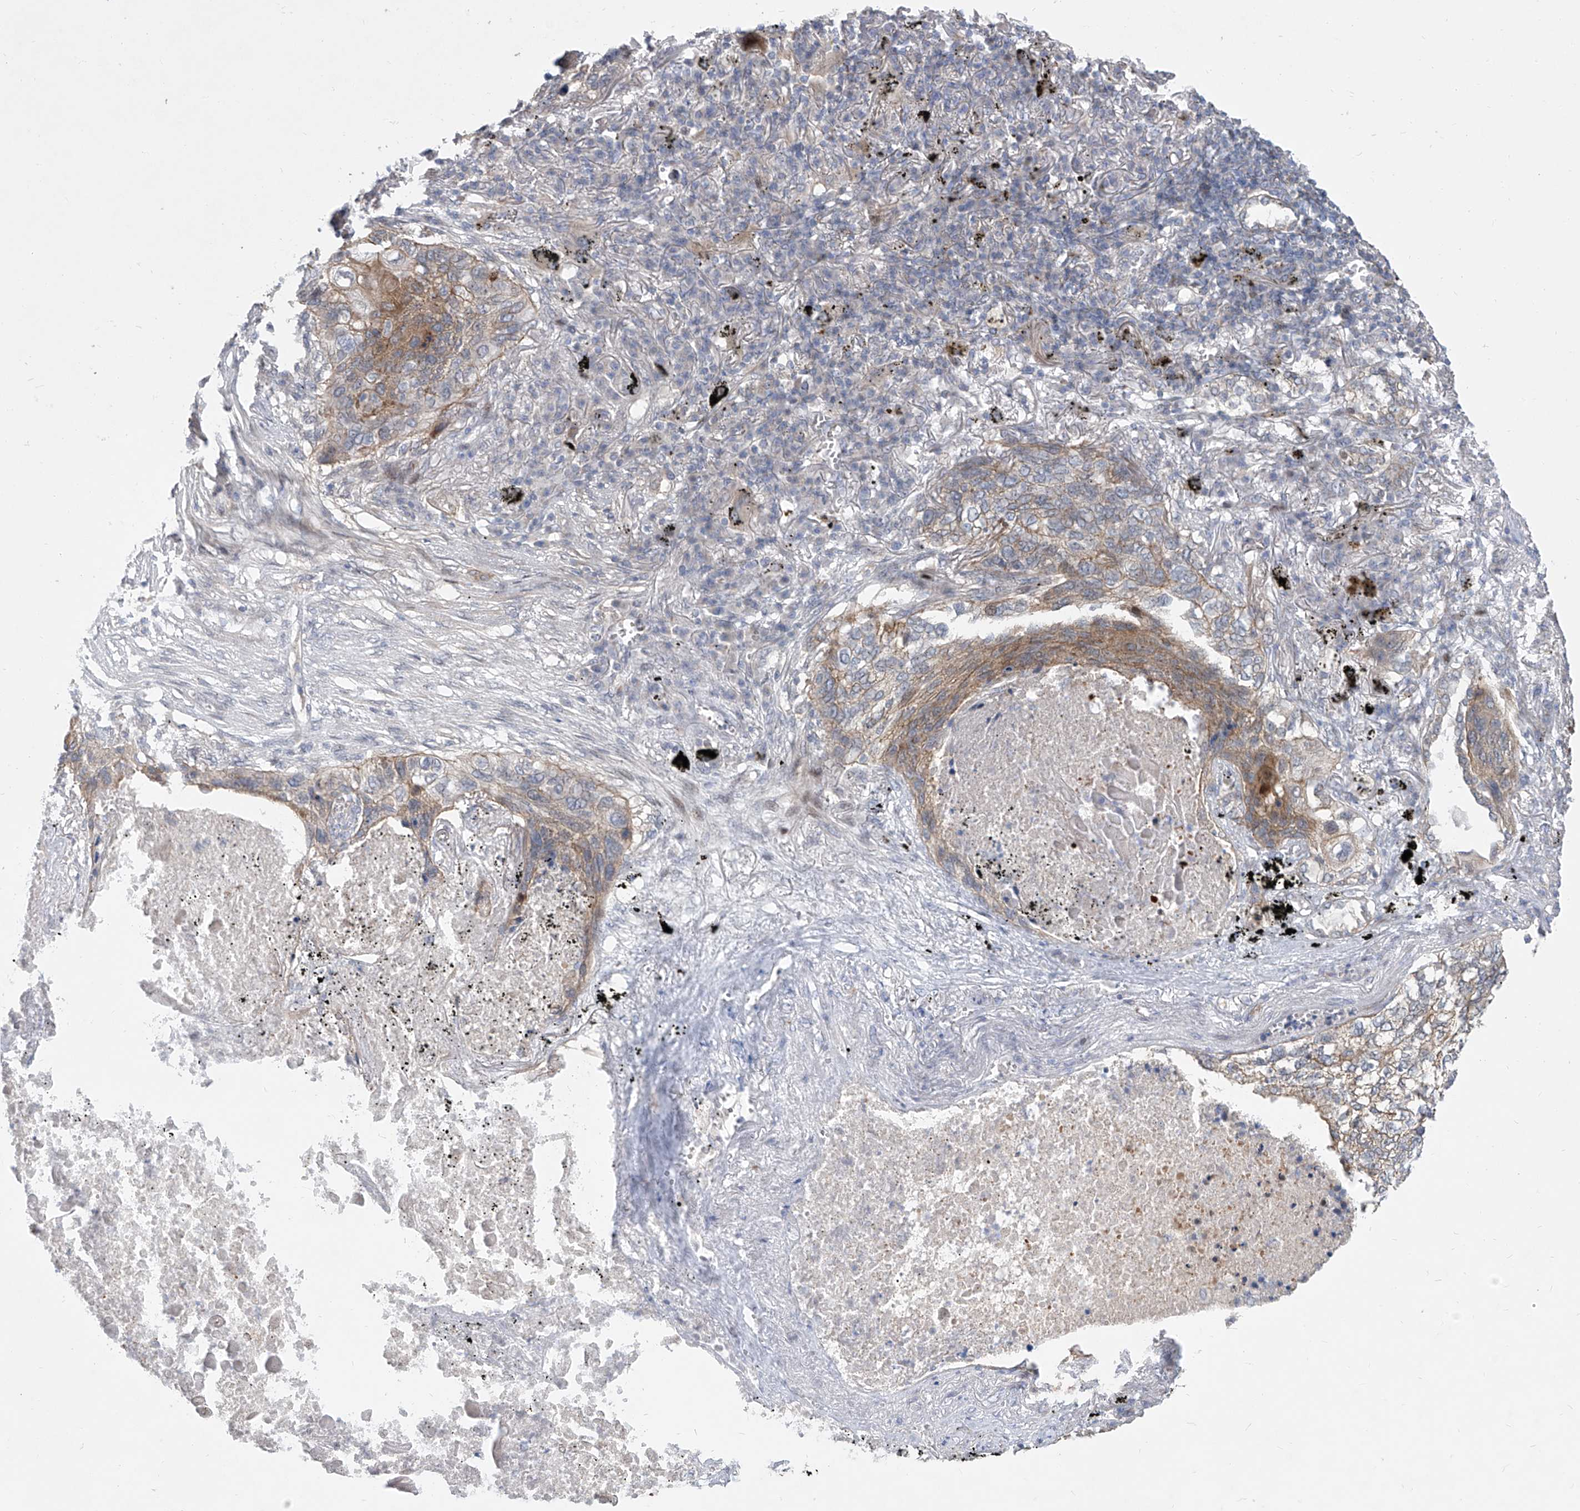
{"staining": {"intensity": "moderate", "quantity": "25%-75%", "location": "cytoplasmic/membranous"}, "tissue": "lung cancer", "cell_type": "Tumor cells", "image_type": "cancer", "snomed": [{"axis": "morphology", "description": "Squamous cell carcinoma, NOS"}, {"axis": "topography", "description": "Lung"}], "caption": "Lung cancer (squamous cell carcinoma) tissue demonstrates moderate cytoplasmic/membranous staining in about 25%-75% of tumor cells, visualized by immunohistochemistry. (DAB IHC with brightfield microscopy, high magnification).", "gene": "LRRC1", "patient": {"sex": "female", "age": 63}}